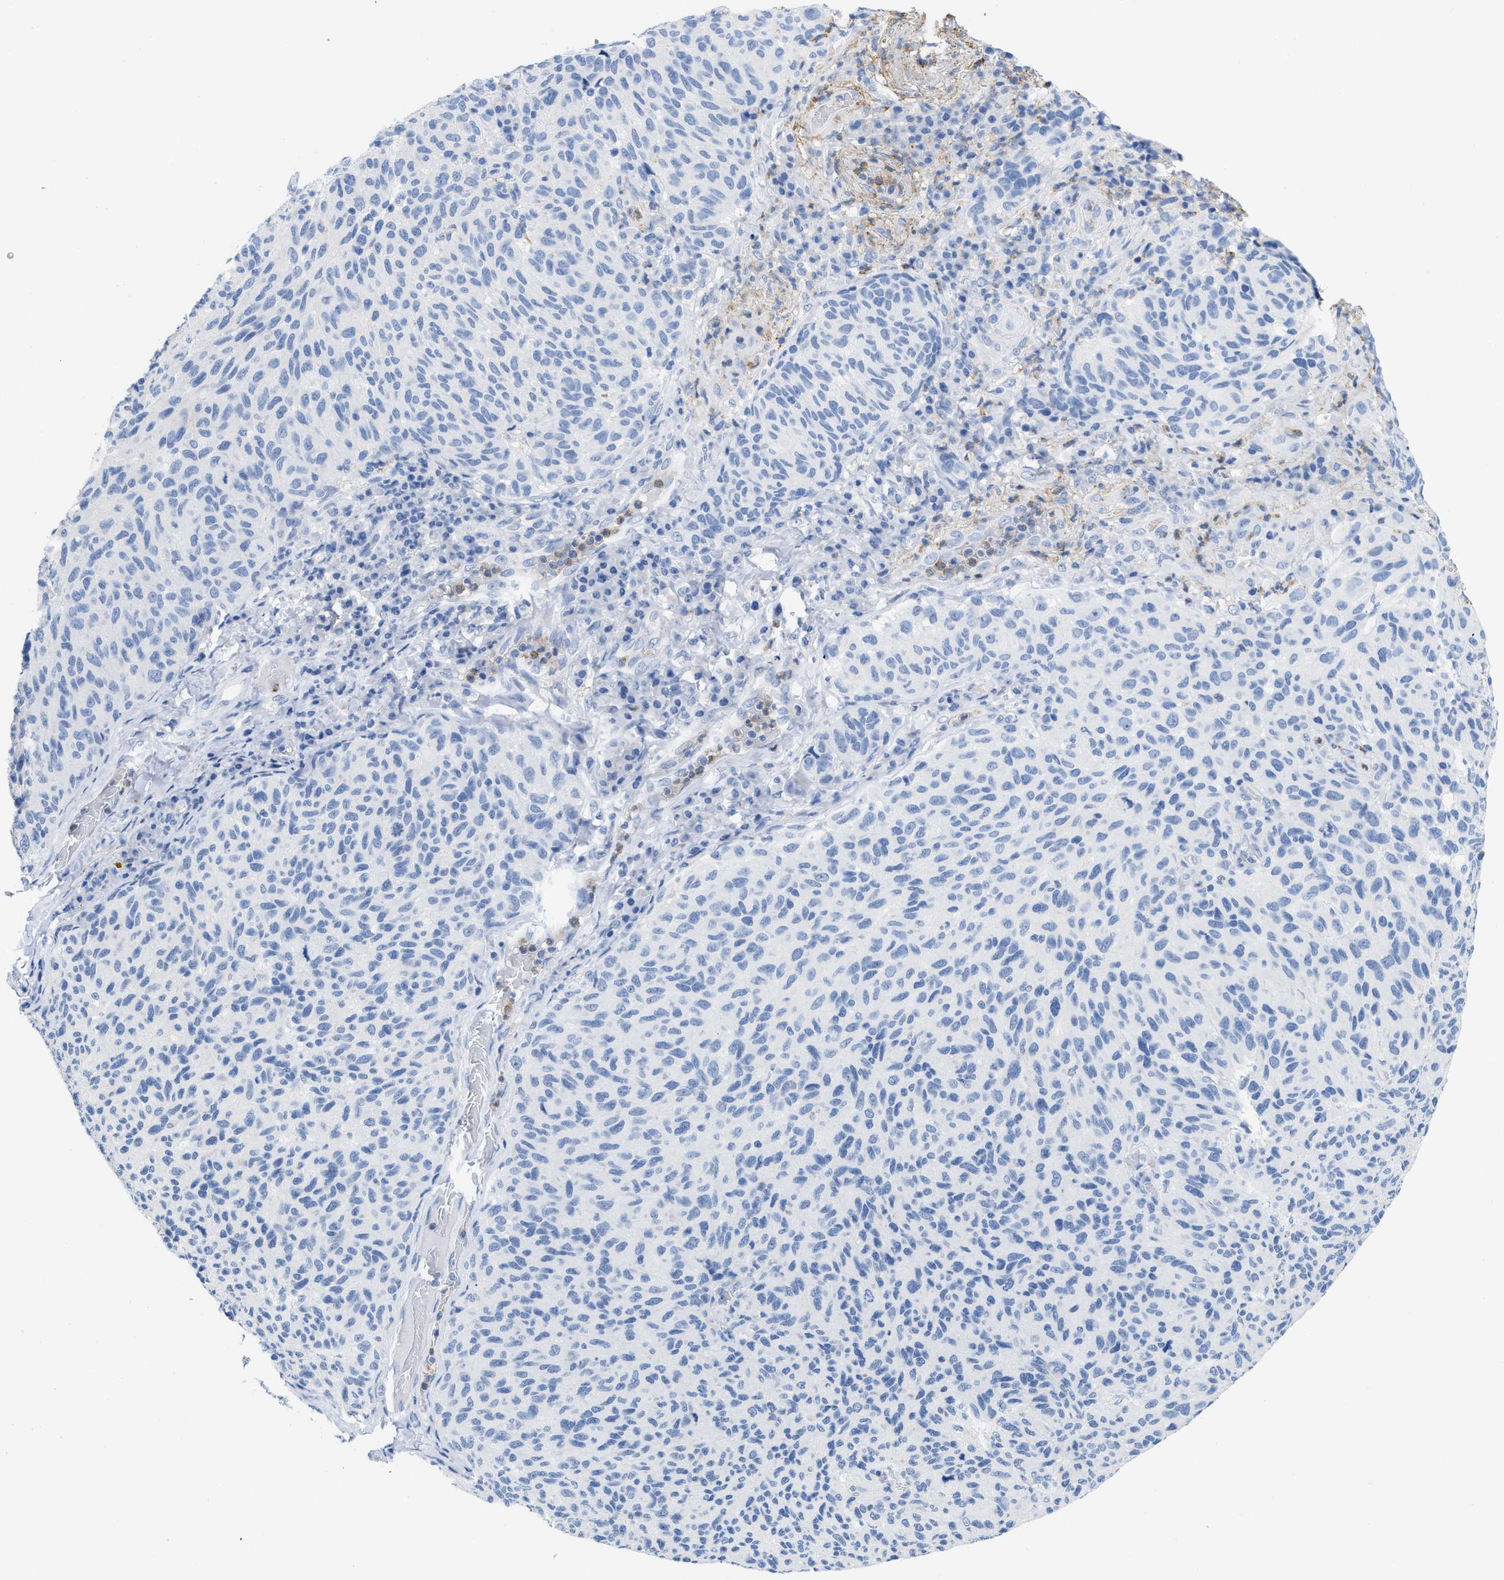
{"staining": {"intensity": "negative", "quantity": "none", "location": "none"}, "tissue": "melanoma", "cell_type": "Tumor cells", "image_type": "cancer", "snomed": [{"axis": "morphology", "description": "Malignant melanoma, NOS"}, {"axis": "topography", "description": "Skin"}], "caption": "Tumor cells are negative for brown protein staining in malignant melanoma. Brightfield microscopy of immunohistochemistry stained with DAB (3,3'-diaminobenzidine) (brown) and hematoxylin (blue), captured at high magnification.", "gene": "CR1", "patient": {"sex": "female", "age": 73}}